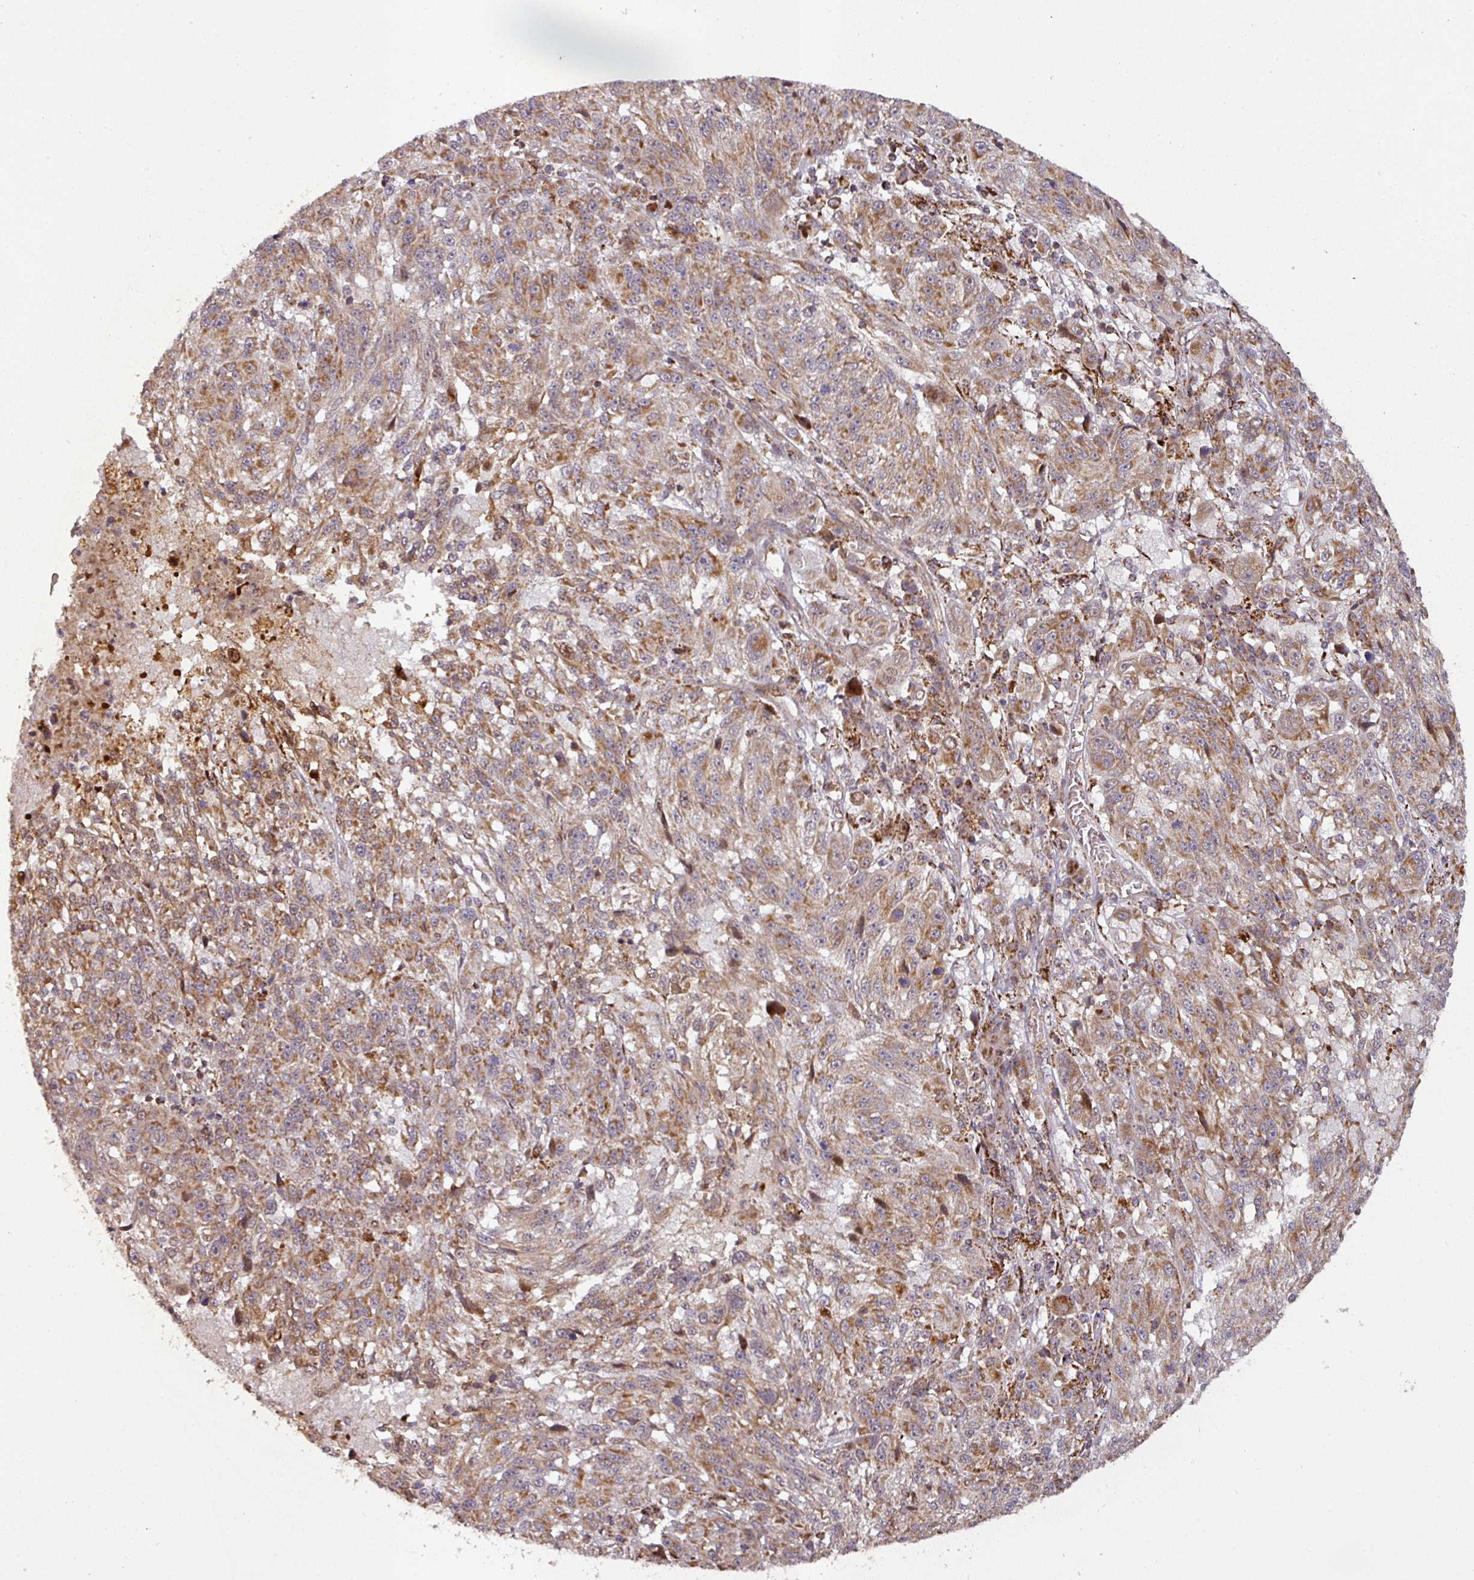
{"staining": {"intensity": "moderate", "quantity": ">75%", "location": "cytoplasmic/membranous"}, "tissue": "melanoma", "cell_type": "Tumor cells", "image_type": "cancer", "snomed": [{"axis": "morphology", "description": "Malignant melanoma, NOS"}, {"axis": "topography", "description": "Skin"}], "caption": "Protein analysis of malignant melanoma tissue displays moderate cytoplasmic/membranous expression in approximately >75% of tumor cells.", "gene": "GPD2", "patient": {"sex": "male", "age": 53}}